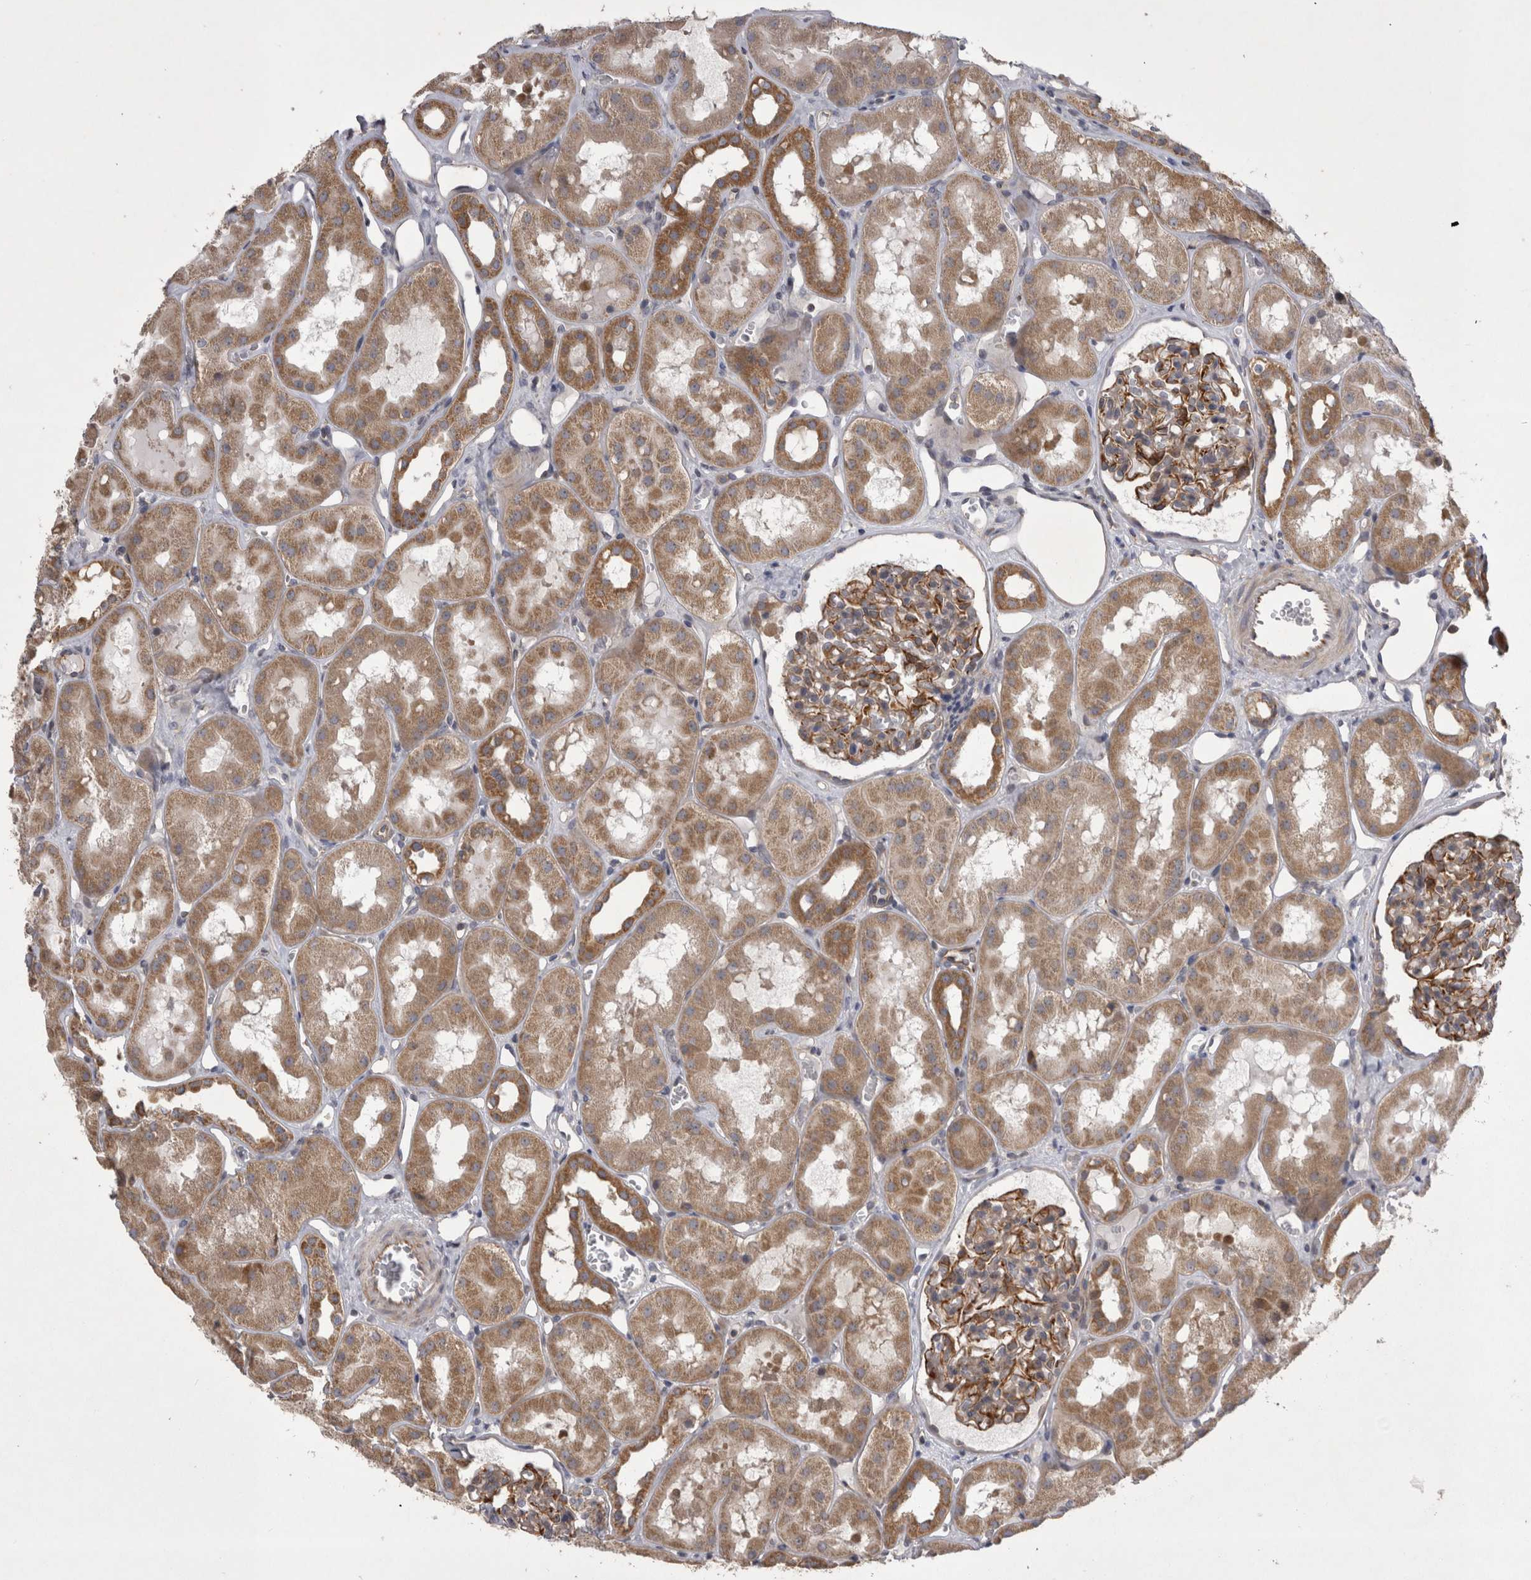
{"staining": {"intensity": "strong", "quantity": "<25%", "location": "cytoplasmic/membranous"}, "tissue": "kidney", "cell_type": "Cells in glomeruli", "image_type": "normal", "snomed": [{"axis": "morphology", "description": "Normal tissue, NOS"}, {"axis": "topography", "description": "Kidney"}], "caption": "Protein staining displays strong cytoplasmic/membranous expression in about <25% of cells in glomeruli in unremarkable kidney. The staining was performed using DAB (3,3'-diaminobenzidine) to visualize the protein expression in brown, while the nuclei were stained in blue with hematoxylin (Magnification: 20x).", "gene": "TSPOAP1", "patient": {"sex": "male", "age": 16}}